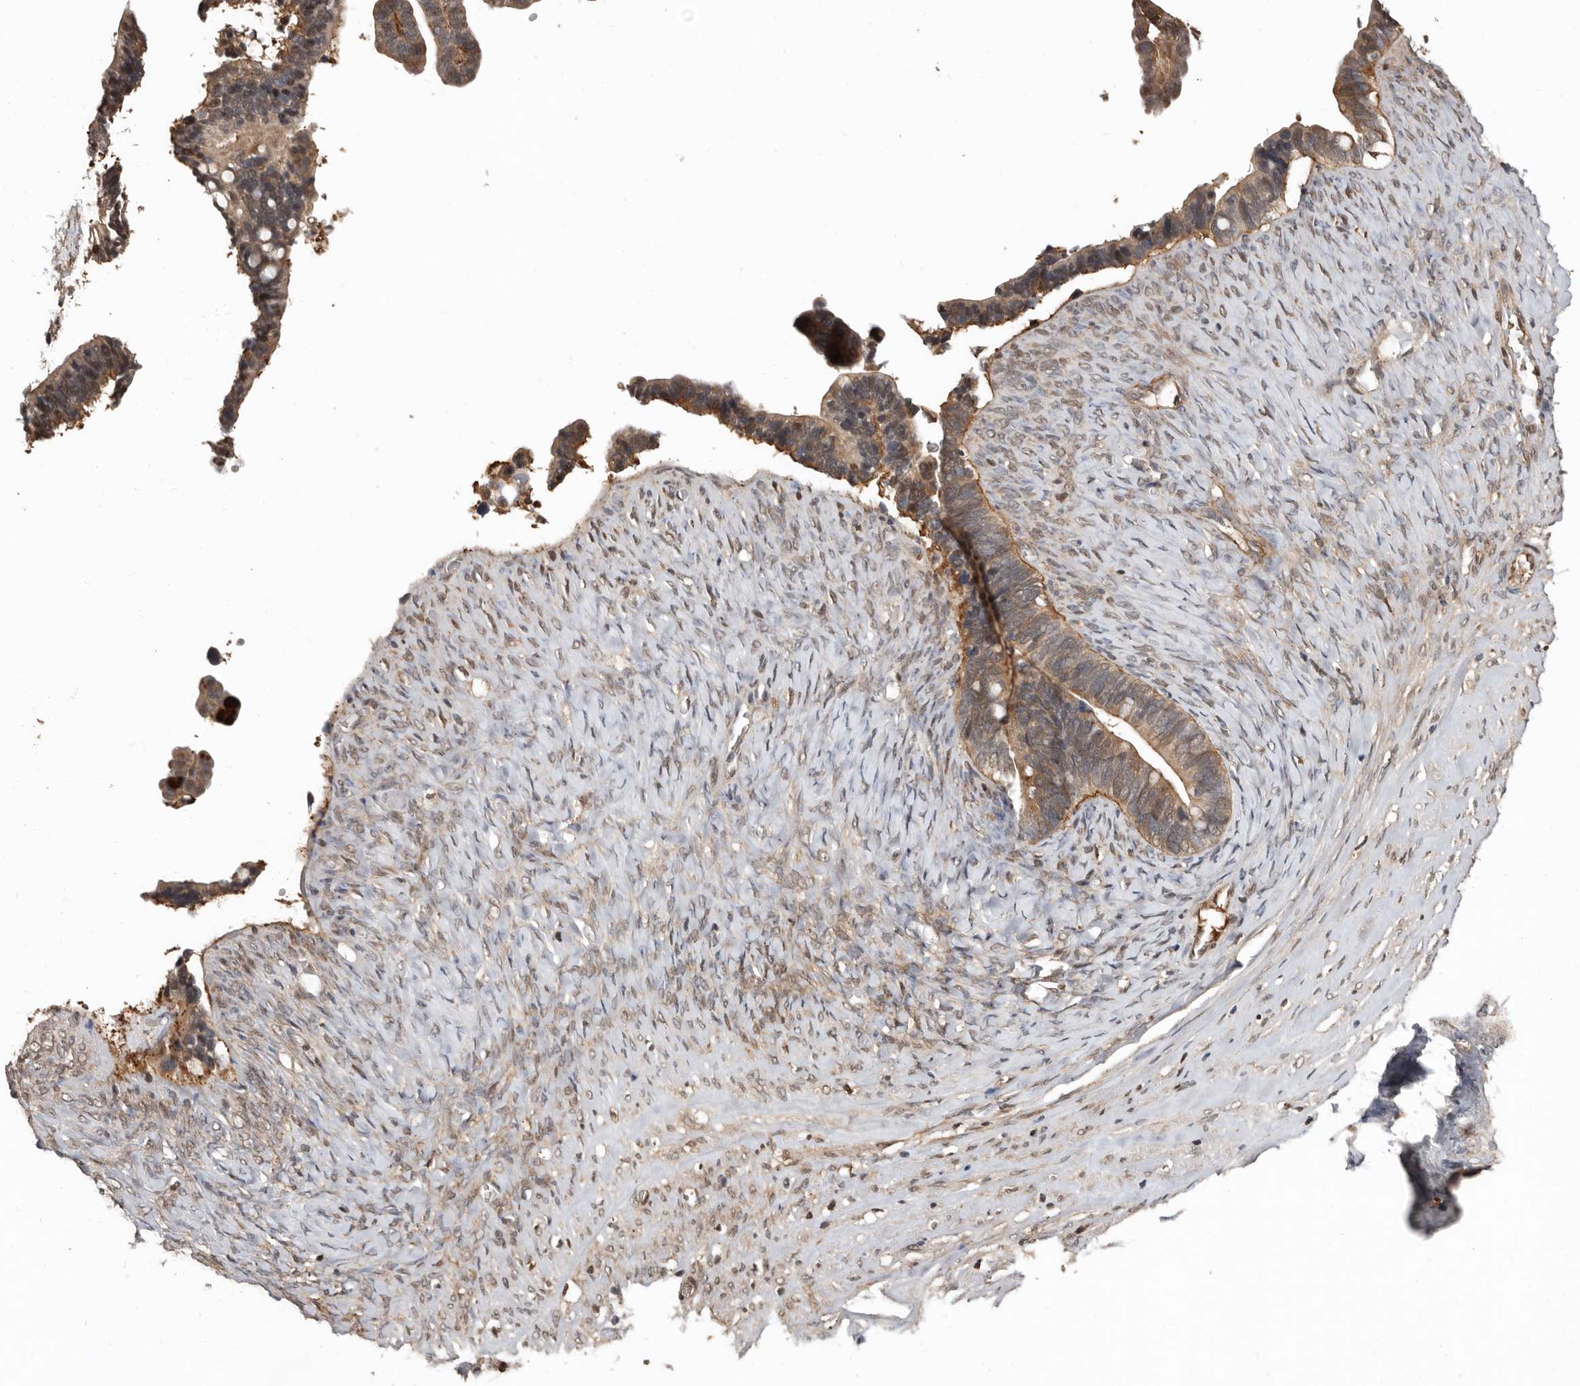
{"staining": {"intensity": "weak", "quantity": ">75%", "location": "cytoplasmic/membranous"}, "tissue": "ovarian cancer", "cell_type": "Tumor cells", "image_type": "cancer", "snomed": [{"axis": "morphology", "description": "Cystadenocarcinoma, serous, NOS"}, {"axis": "topography", "description": "Ovary"}], "caption": "There is low levels of weak cytoplasmic/membranous expression in tumor cells of ovarian serous cystadenocarcinoma, as demonstrated by immunohistochemical staining (brown color).", "gene": "LRGUK", "patient": {"sex": "female", "age": 56}}